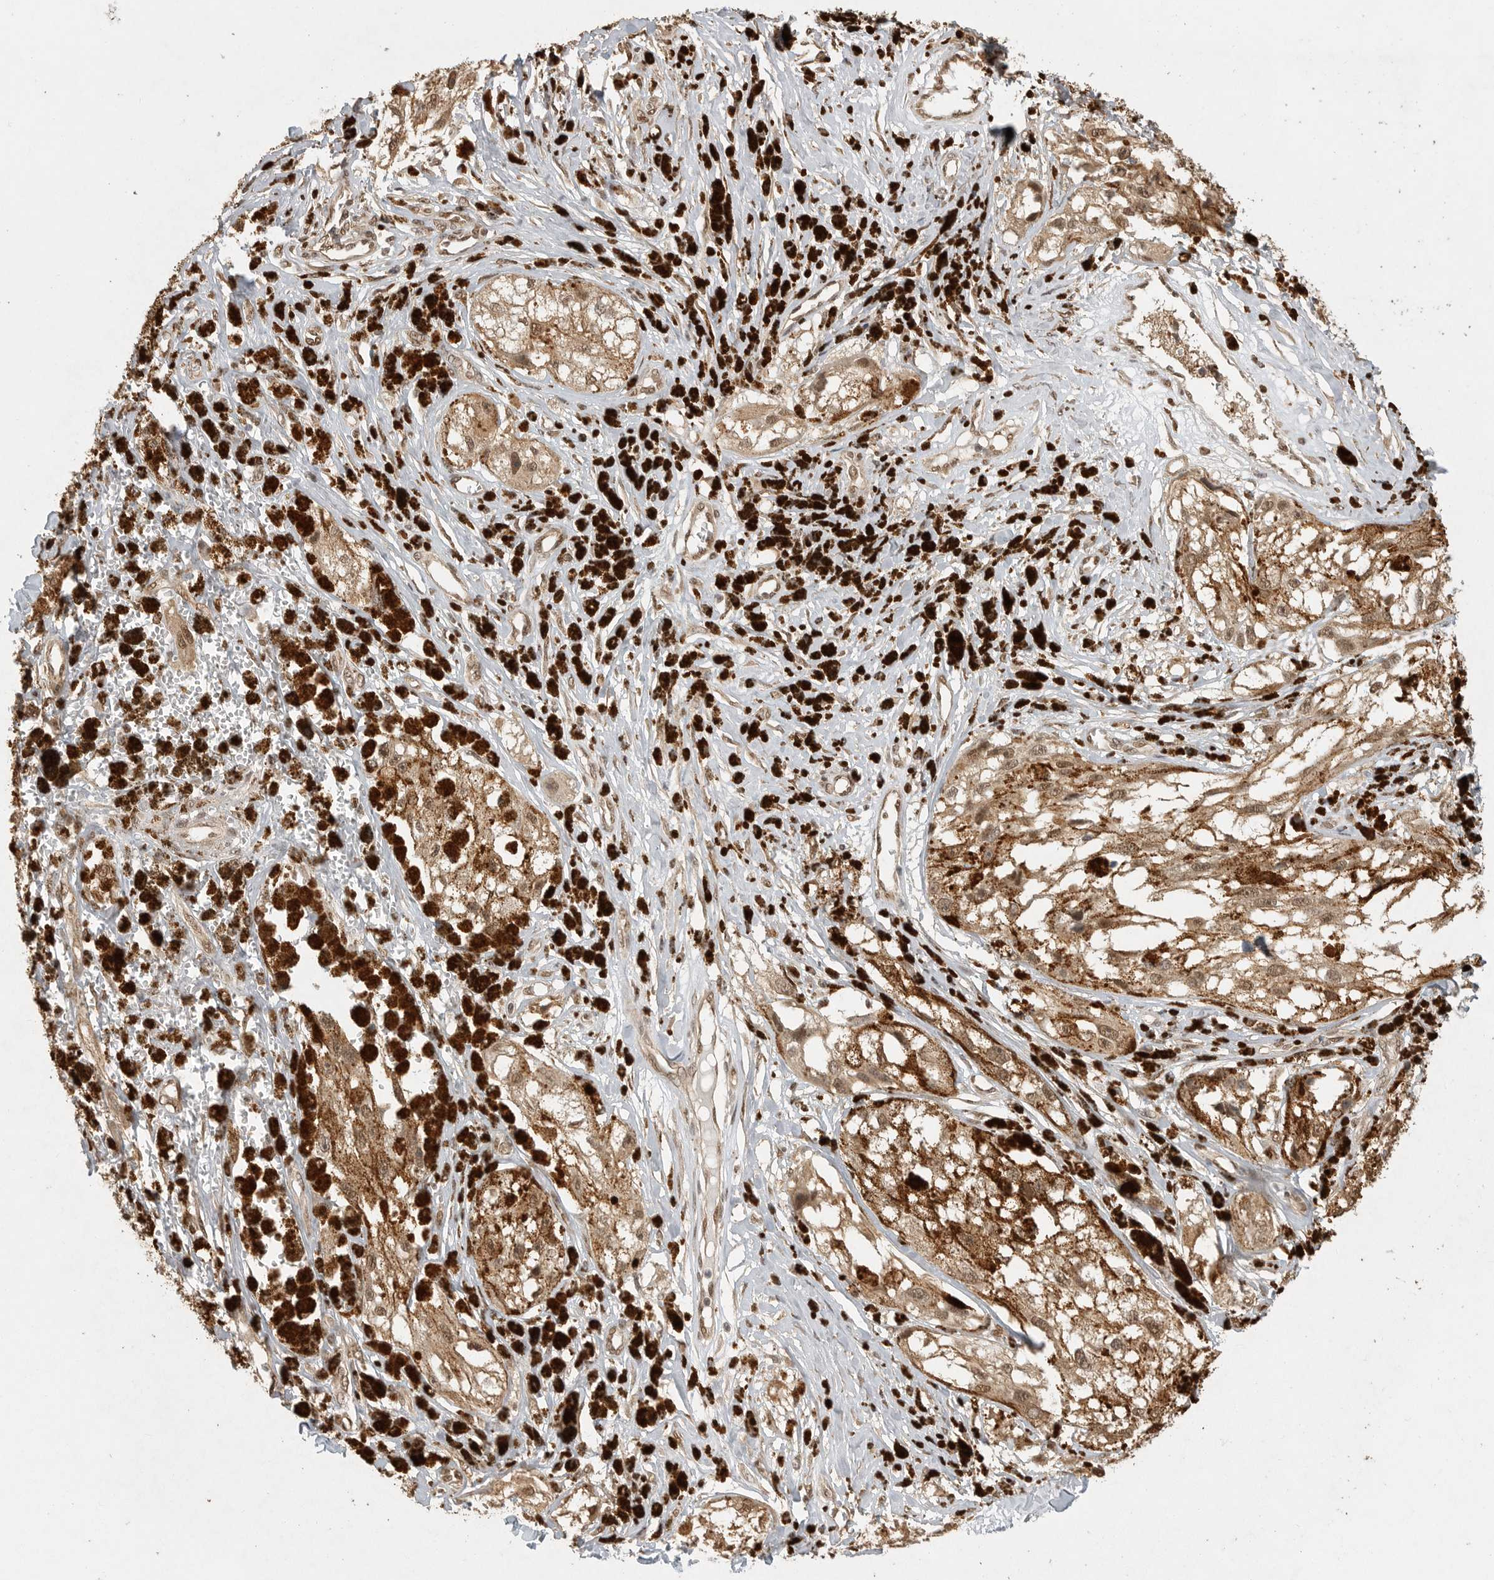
{"staining": {"intensity": "weak", "quantity": ">75%", "location": "cytoplasmic/membranous,nuclear"}, "tissue": "melanoma", "cell_type": "Tumor cells", "image_type": "cancer", "snomed": [{"axis": "morphology", "description": "Malignant melanoma, NOS"}, {"axis": "topography", "description": "Skin"}], "caption": "Malignant melanoma was stained to show a protein in brown. There is low levels of weak cytoplasmic/membranous and nuclear staining in approximately >75% of tumor cells.", "gene": "DFFA", "patient": {"sex": "male", "age": 88}}